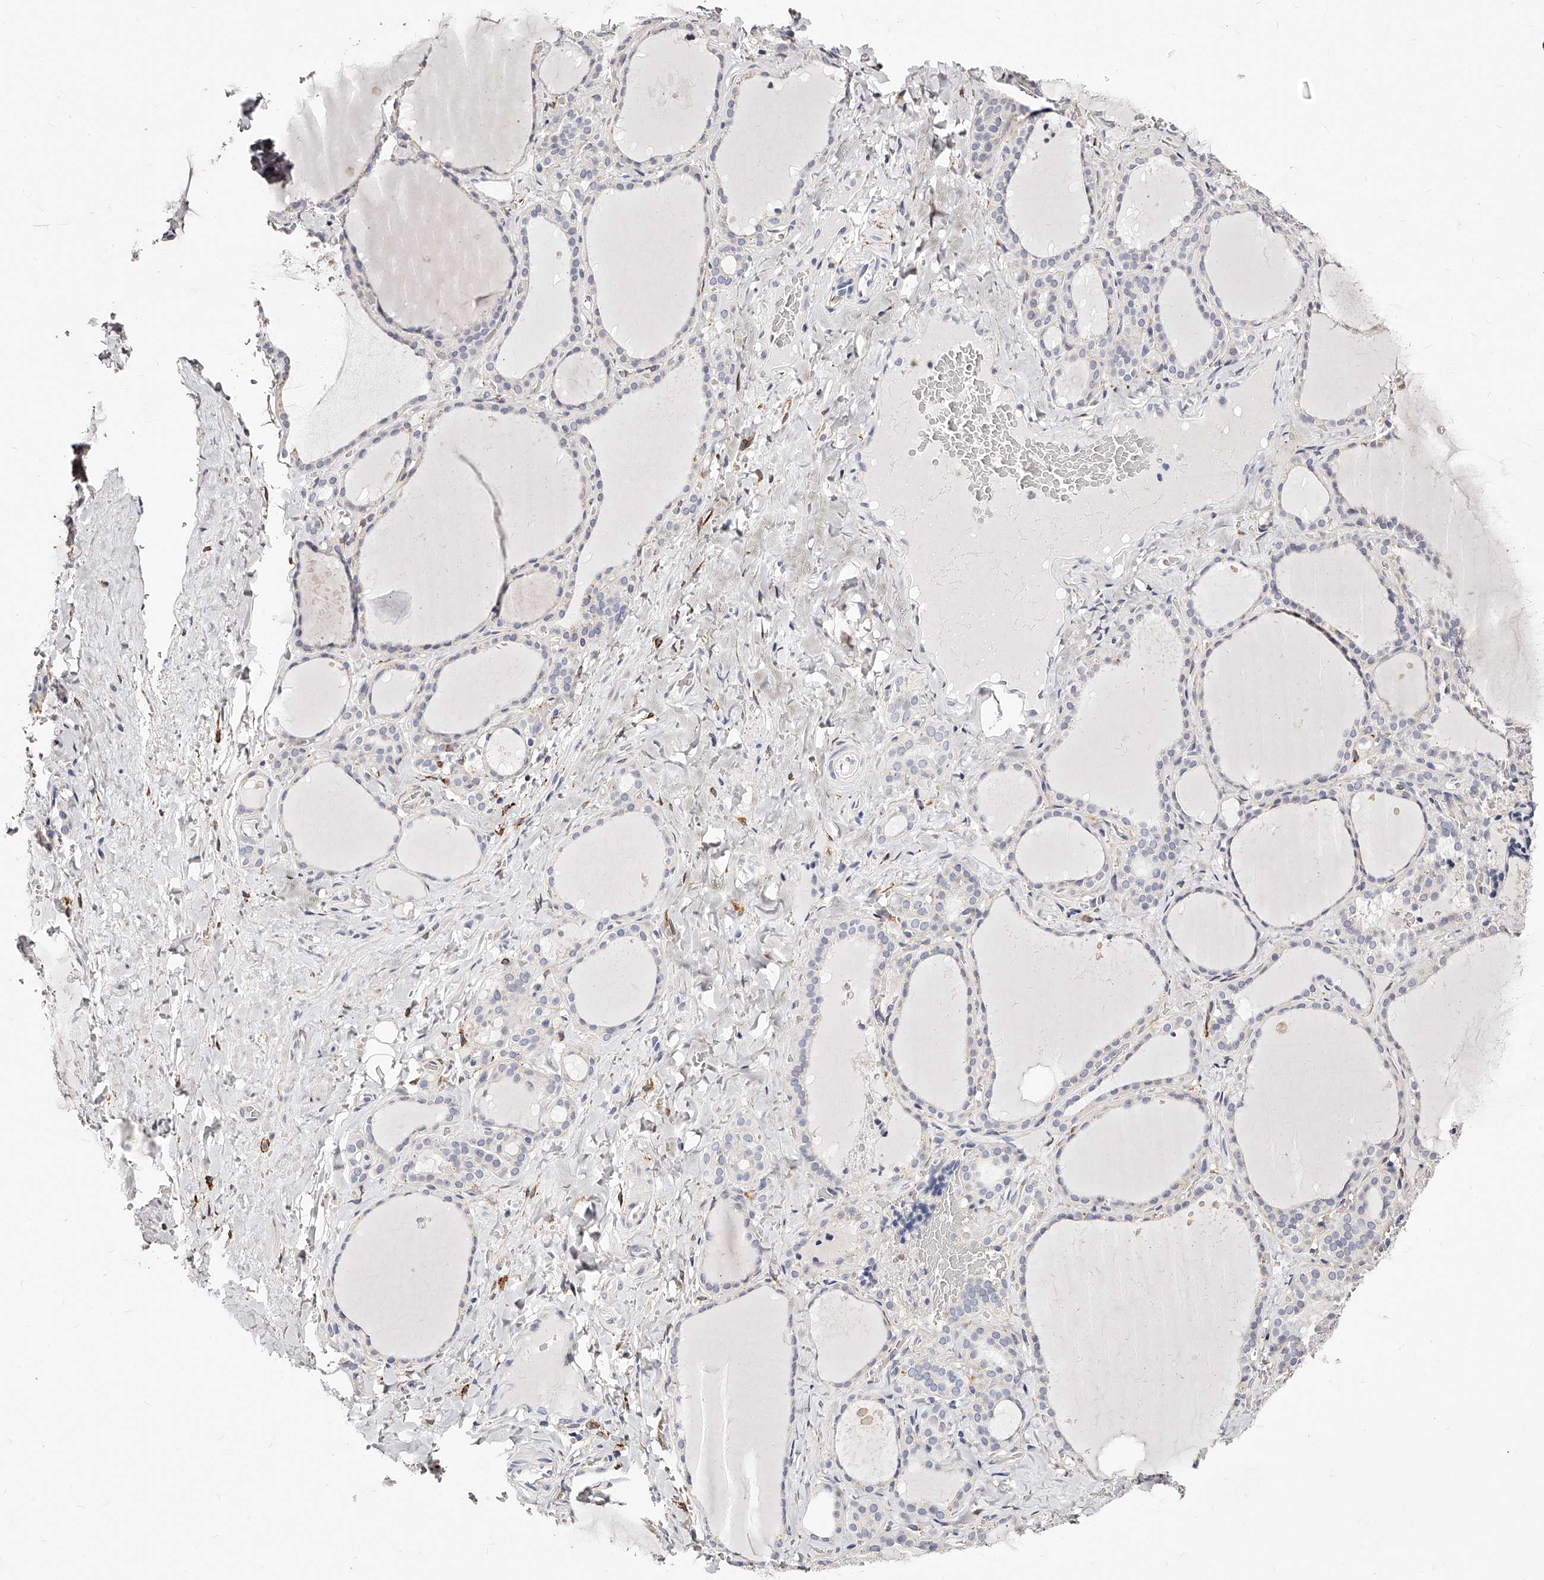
{"staining": {"intensity": "negative", "quantity": "none", "location": "none"}, "tissue": "thyroid gland", "cell_type": "Glandular cells", "image_type": "normal", "snomed": [{"axis": "morphology", "description": "Normal tissue, NOS"}, {"axis": "topography", "description": "Thyroid gland"}], "caption": "Protein analysis of normal thyroid gland exhibits no significant positivity in glandular cells. (Stains: DAB IHC with hematoxylin counter stain, Microscopy: brightfield microscopy at high magnification).", "gene": "CD82", "patient": {"sex": "female", "age": 22}}